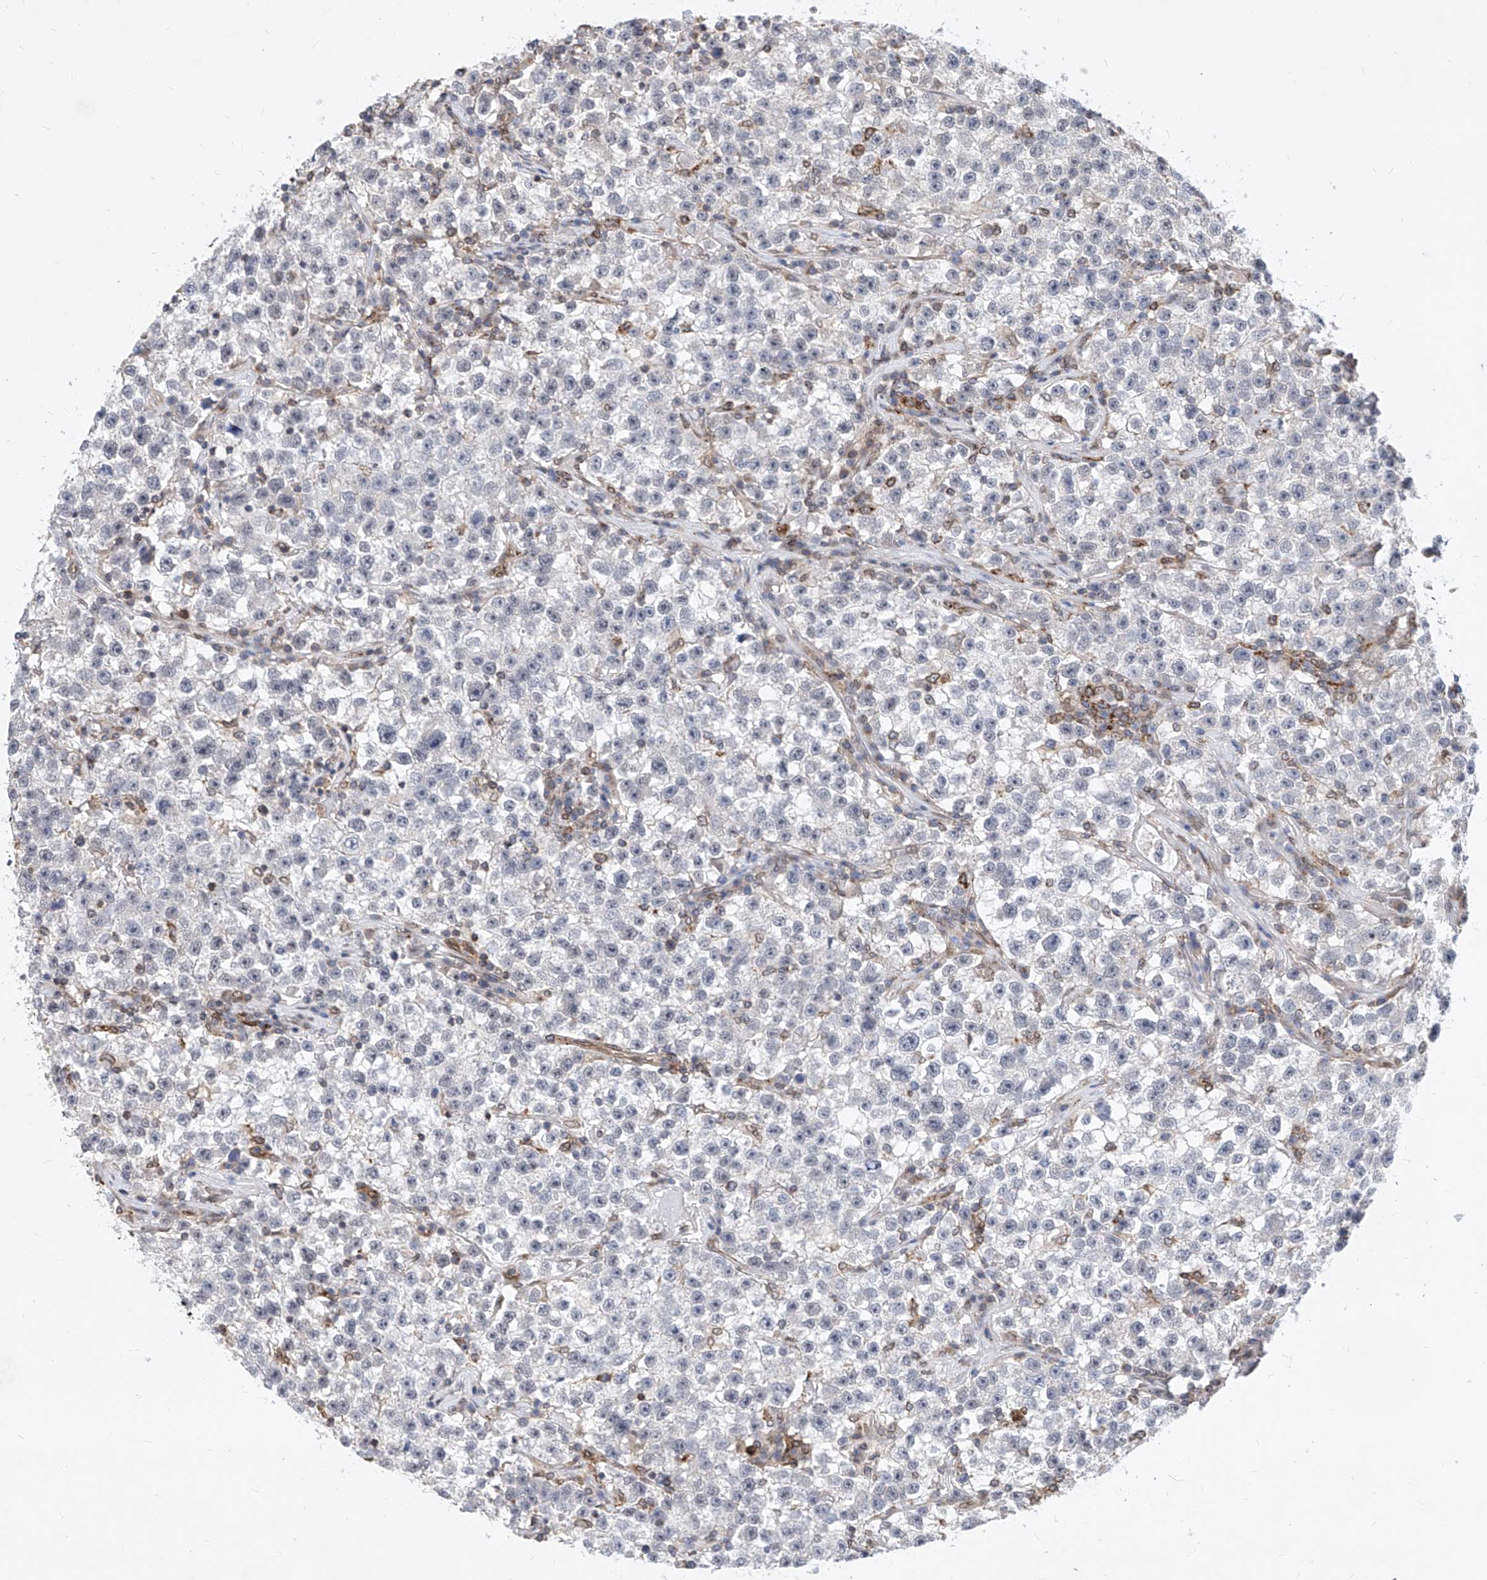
{"staining": {"intensity": "negative", "quantity": "none", "location": "none"}, "tissue": "testis cancer", "cell_type": "Tumor cells", "image_type": "cancer", "snomed": [{"axis": "morphology", "description": "Seminoma, NOS"}, {"axis": "topography", "description": "Testis"}], "caption": "The image demonstrates no significant expression in tumor cells of testis cancer (seminoma). (DAB (3,3'-diaminobenzidine) immunohistochemistry, high magnification).", "gene": "MX2", "patient": {"sex": "male", "age": 22}}